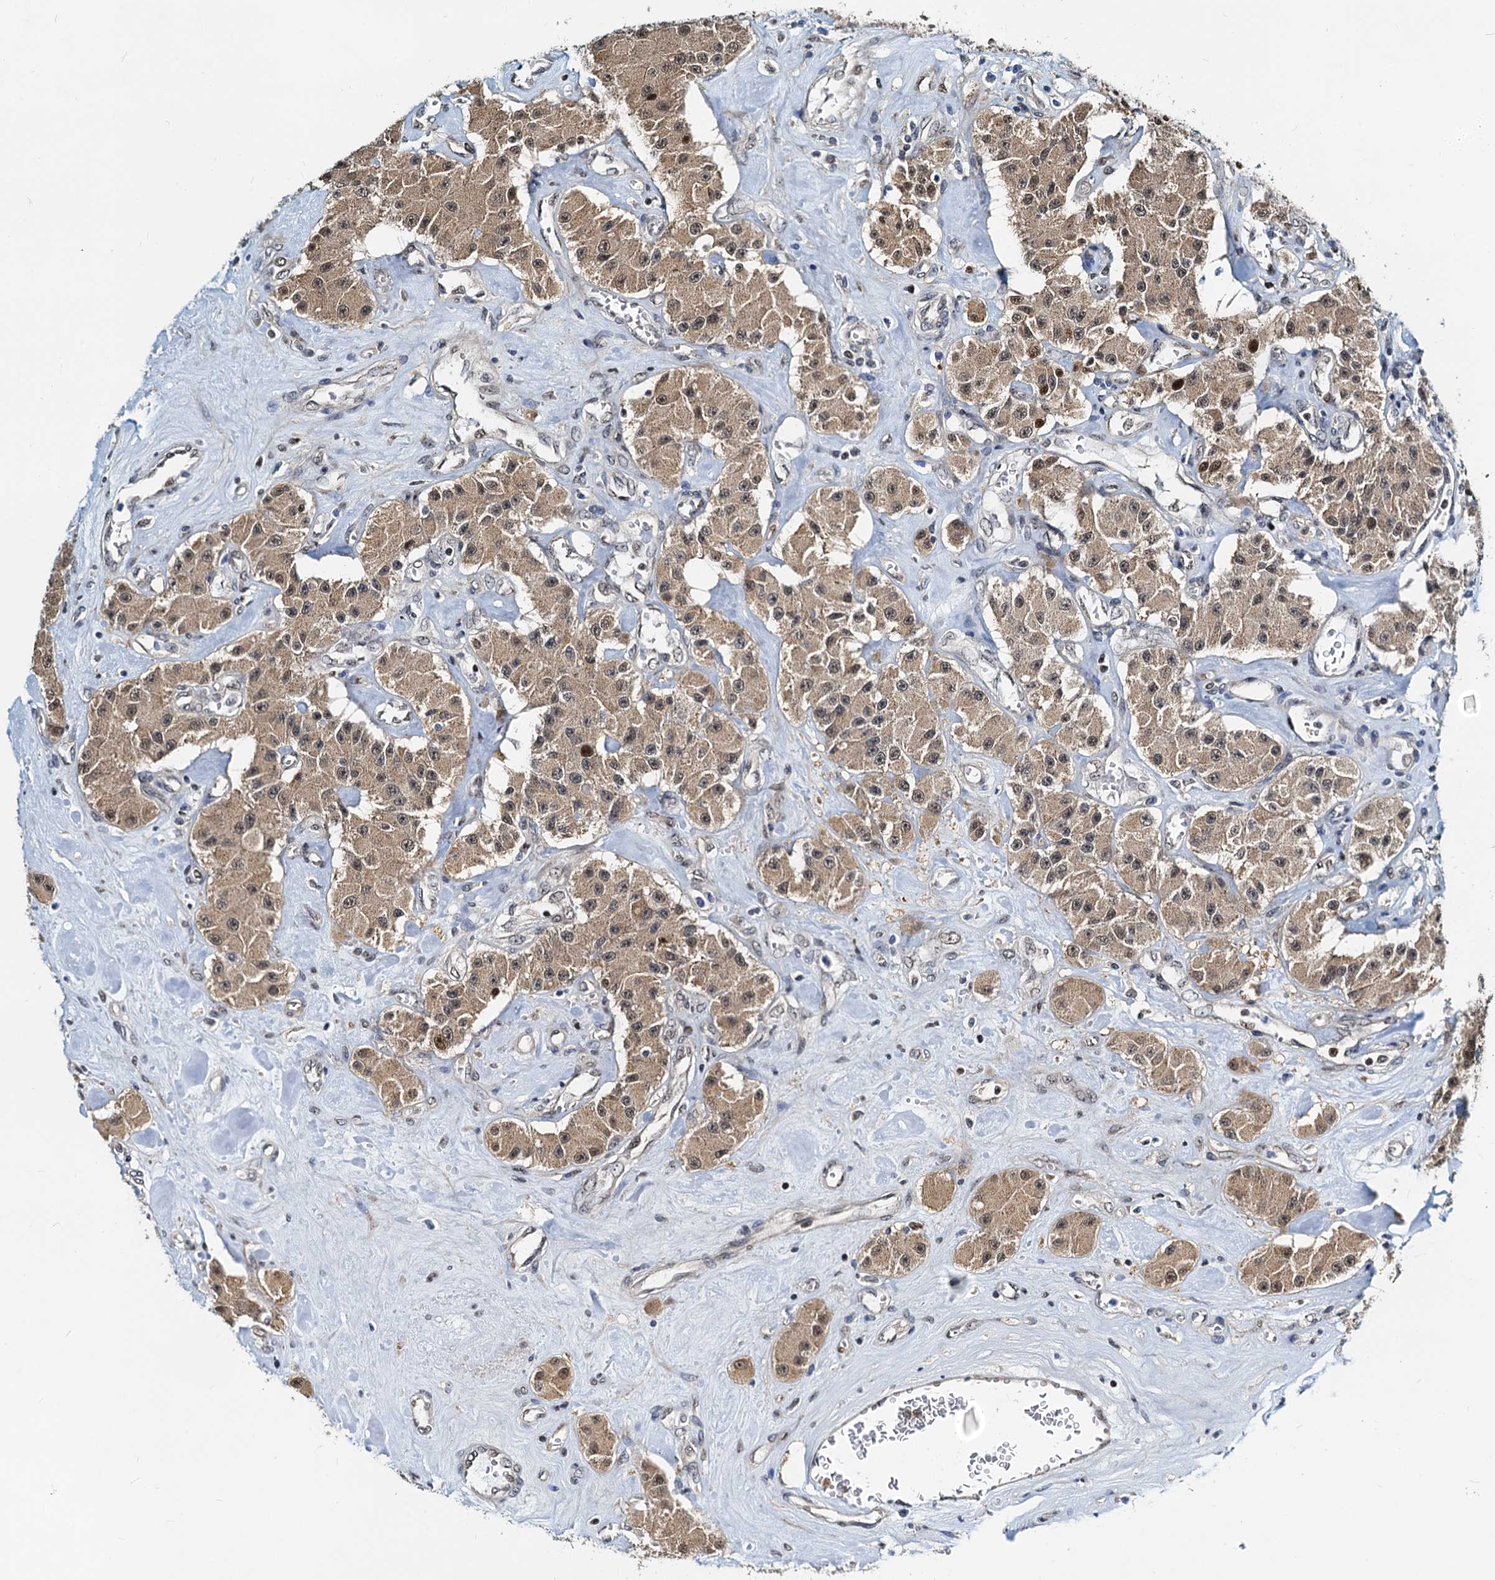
{"staining": {"intensity": "moderate", "quantity": ">75%", "location": "cytoplasmic/membranous,nuclear"}, "tissue": "carcinoid", "cell_type": "Tumor cells", "image_type": "cancer", "snomed": [{"axis": "morphology", "description": "Carcinoid, malignant, NOS"}, {"axis": "topography", "description": "Pancreas"}], "caption": "Moderate cytoplasmic/membranous and nuclear staining is seen in approximately >75% of tumor cells in carcinoid (malignant). (DAB IHC, brown staining for protein, blue staining for nuclei).", "gene": "PTGES3", "patient": {"sex": "male", "age": 41}}